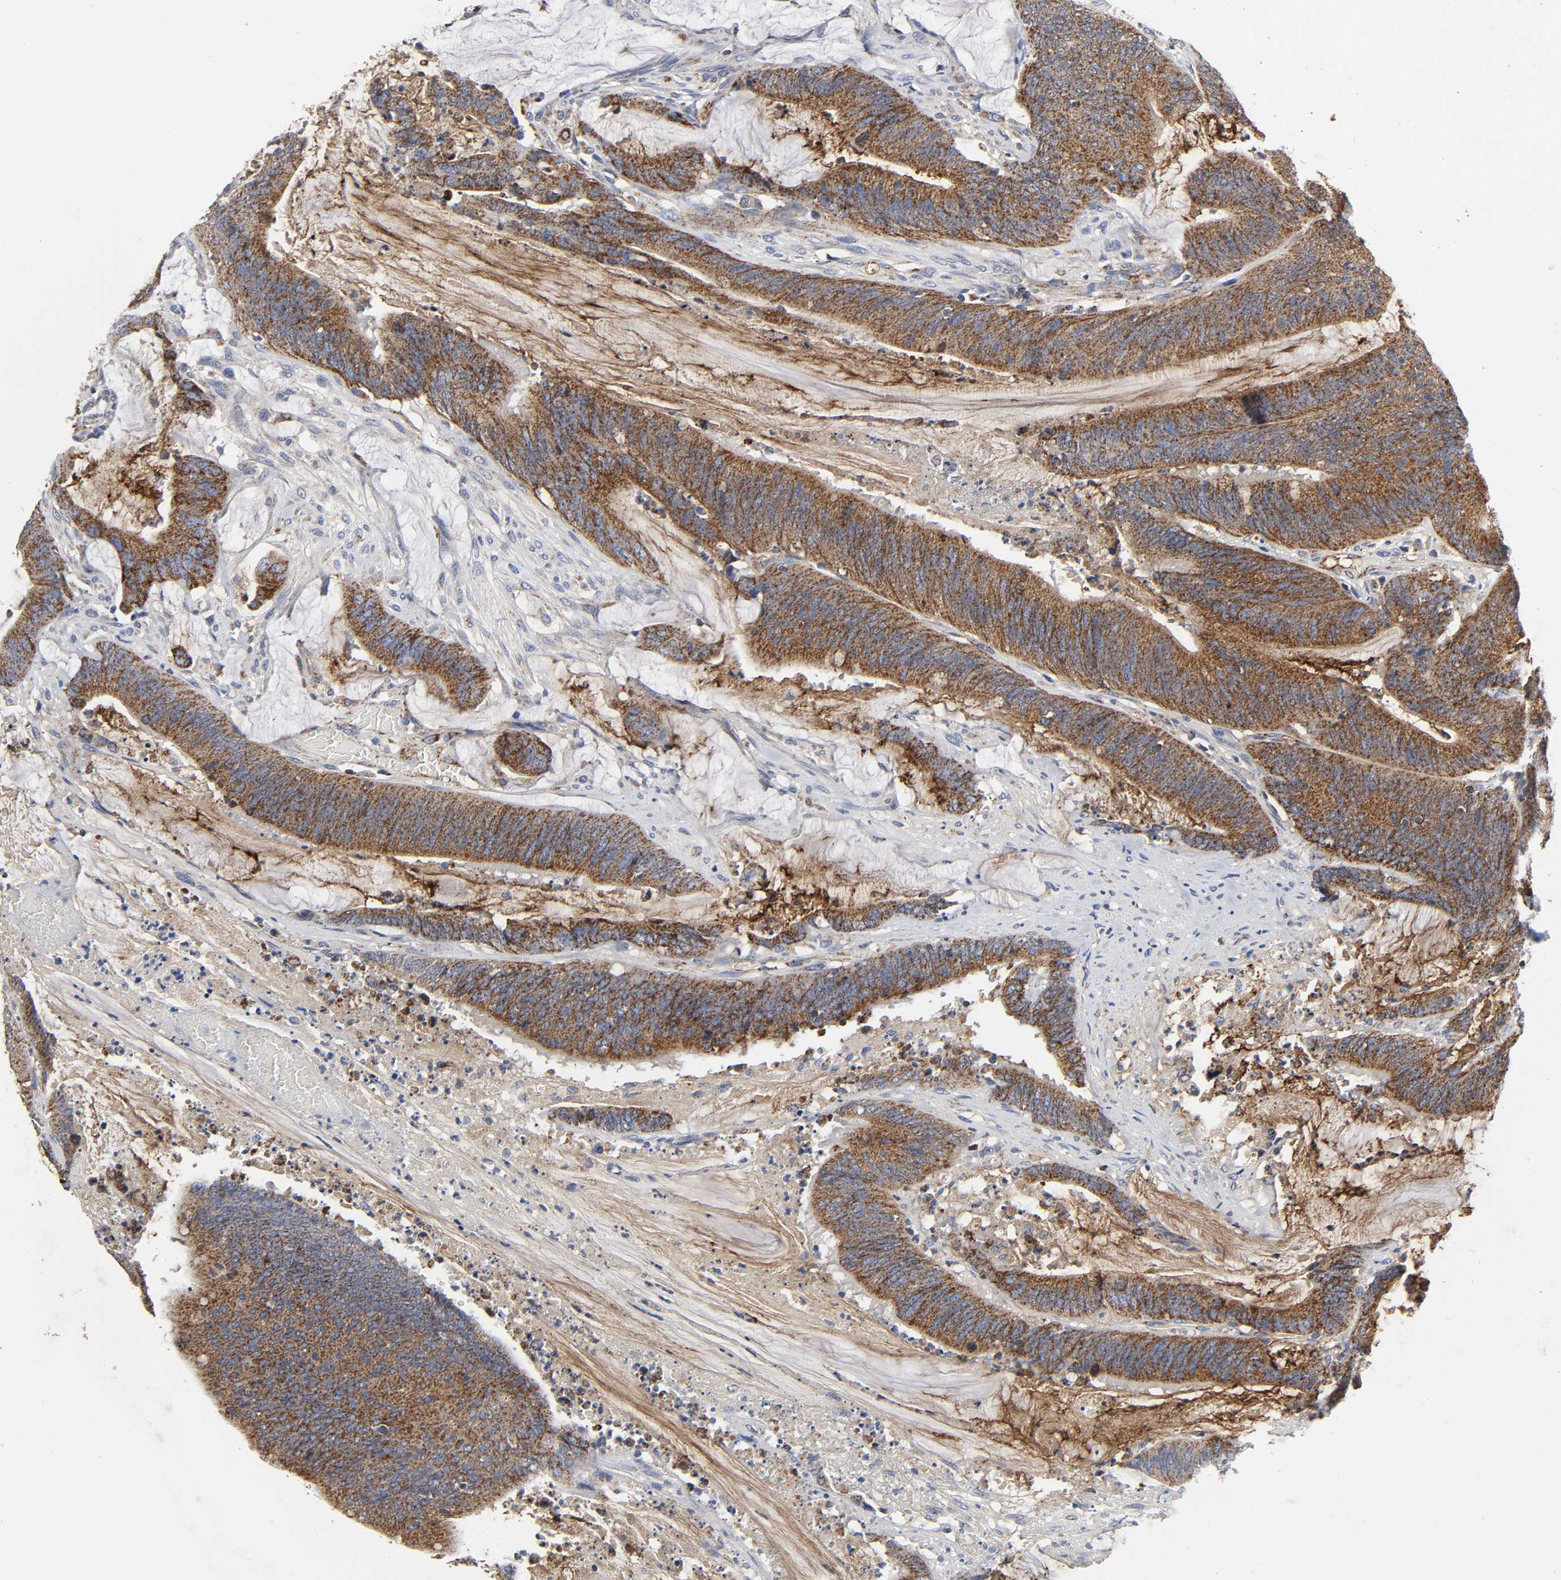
{"staining": {"intensity": "strong", "quantity": ">75%", "location": "cytoplasmic/membranous"}, "tissue": "colorectal cancer", "cell_type": "Tumor cells", "image_type": "cancer", "snomed": [{"axis": "morphology", "description": "Adenocarcinoma, NOS"}, {"axis": "topography", "description": "Rectum"}], "caption": "Immunohistochemistry (IHC) photomicrograph of neoplastic tissue: human colorectal adenocarcinoma stained using IHC reveals high levels of strong protein expression localized specifically in the cytoplasmic/membranous of tumor cells, appearing as a cytoplasmic/membranous brown color.", "gene": "AOPEP", "patient": {"sex": "female", "age": 66}}